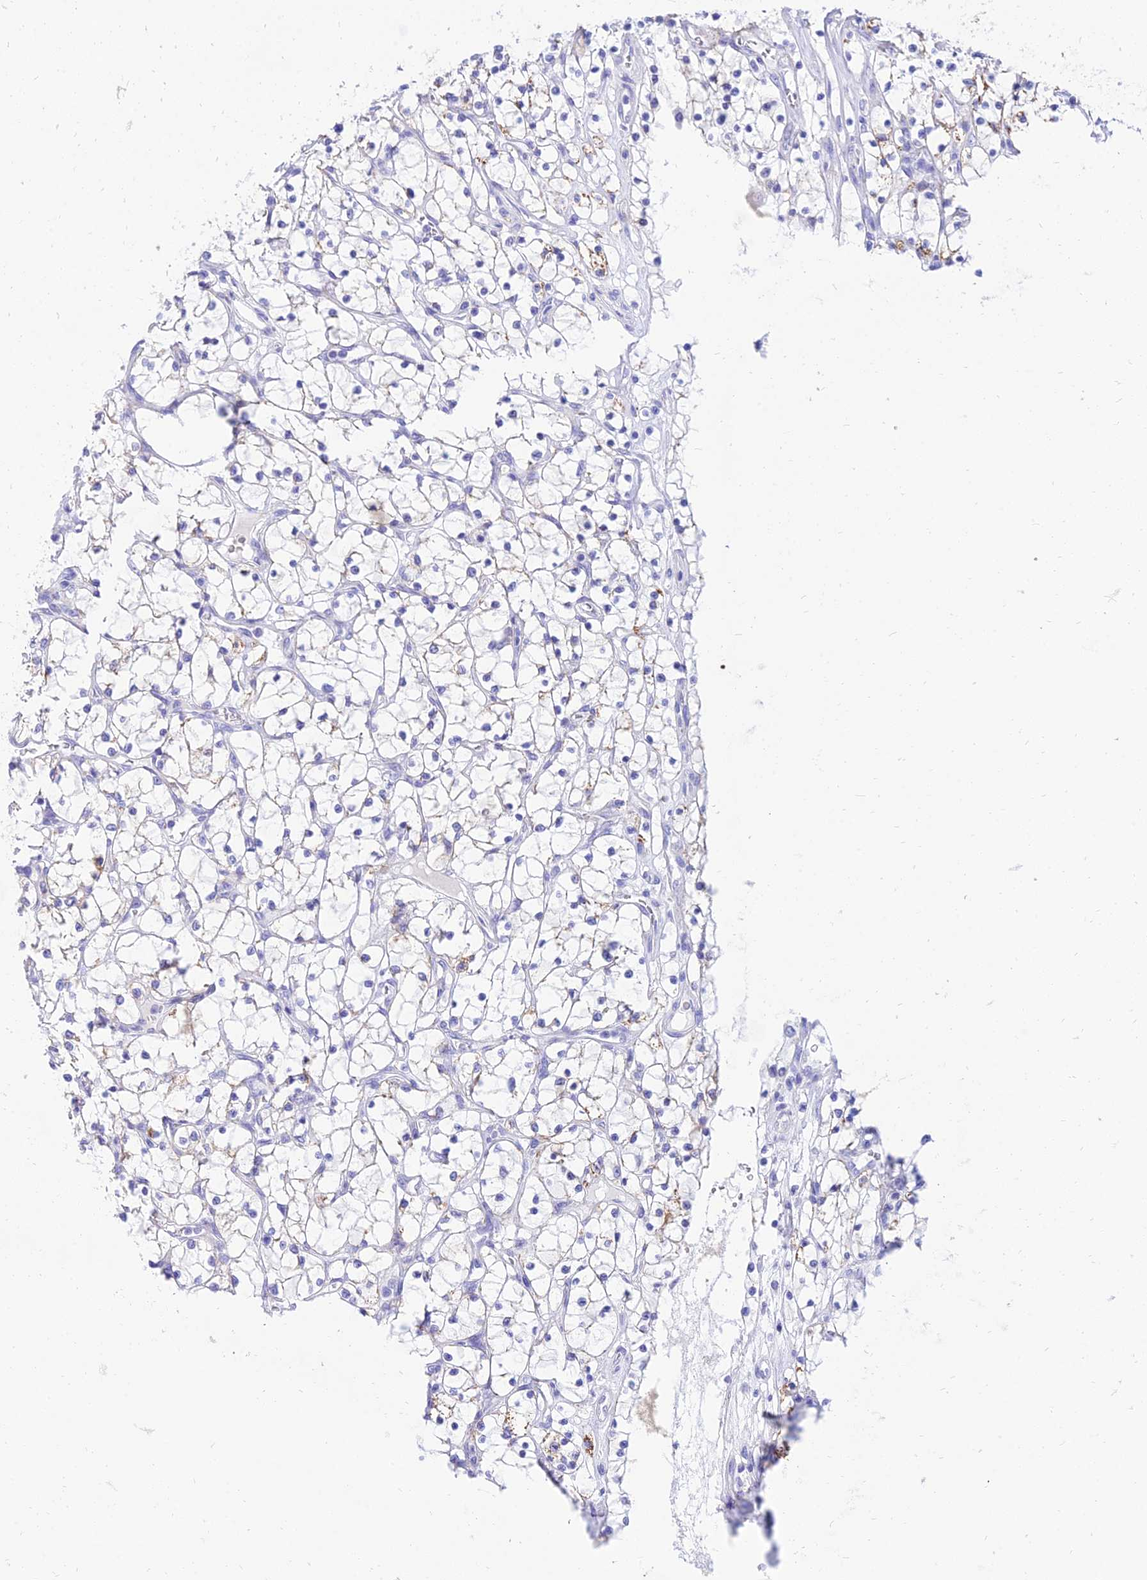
{"staining": {"intensity": "negative", "quantity": "none", "location": "none"}, "tissue": "renal cancer", "cell_type": "Tumor cells", "image_type": "cancer", "snomed": [{"axis": "morphology", "description": "Adenocarcinoma, NOS"}, {"axis": "topography", "description": "Kidney"}], "caption": "Immunohistochemistry (IHC) of renal cancer (adenocarcinoma) demonstrates no staining in tumor cells.", "gene": "PKN3", "patient": {"sex": "female", "age": 69}}